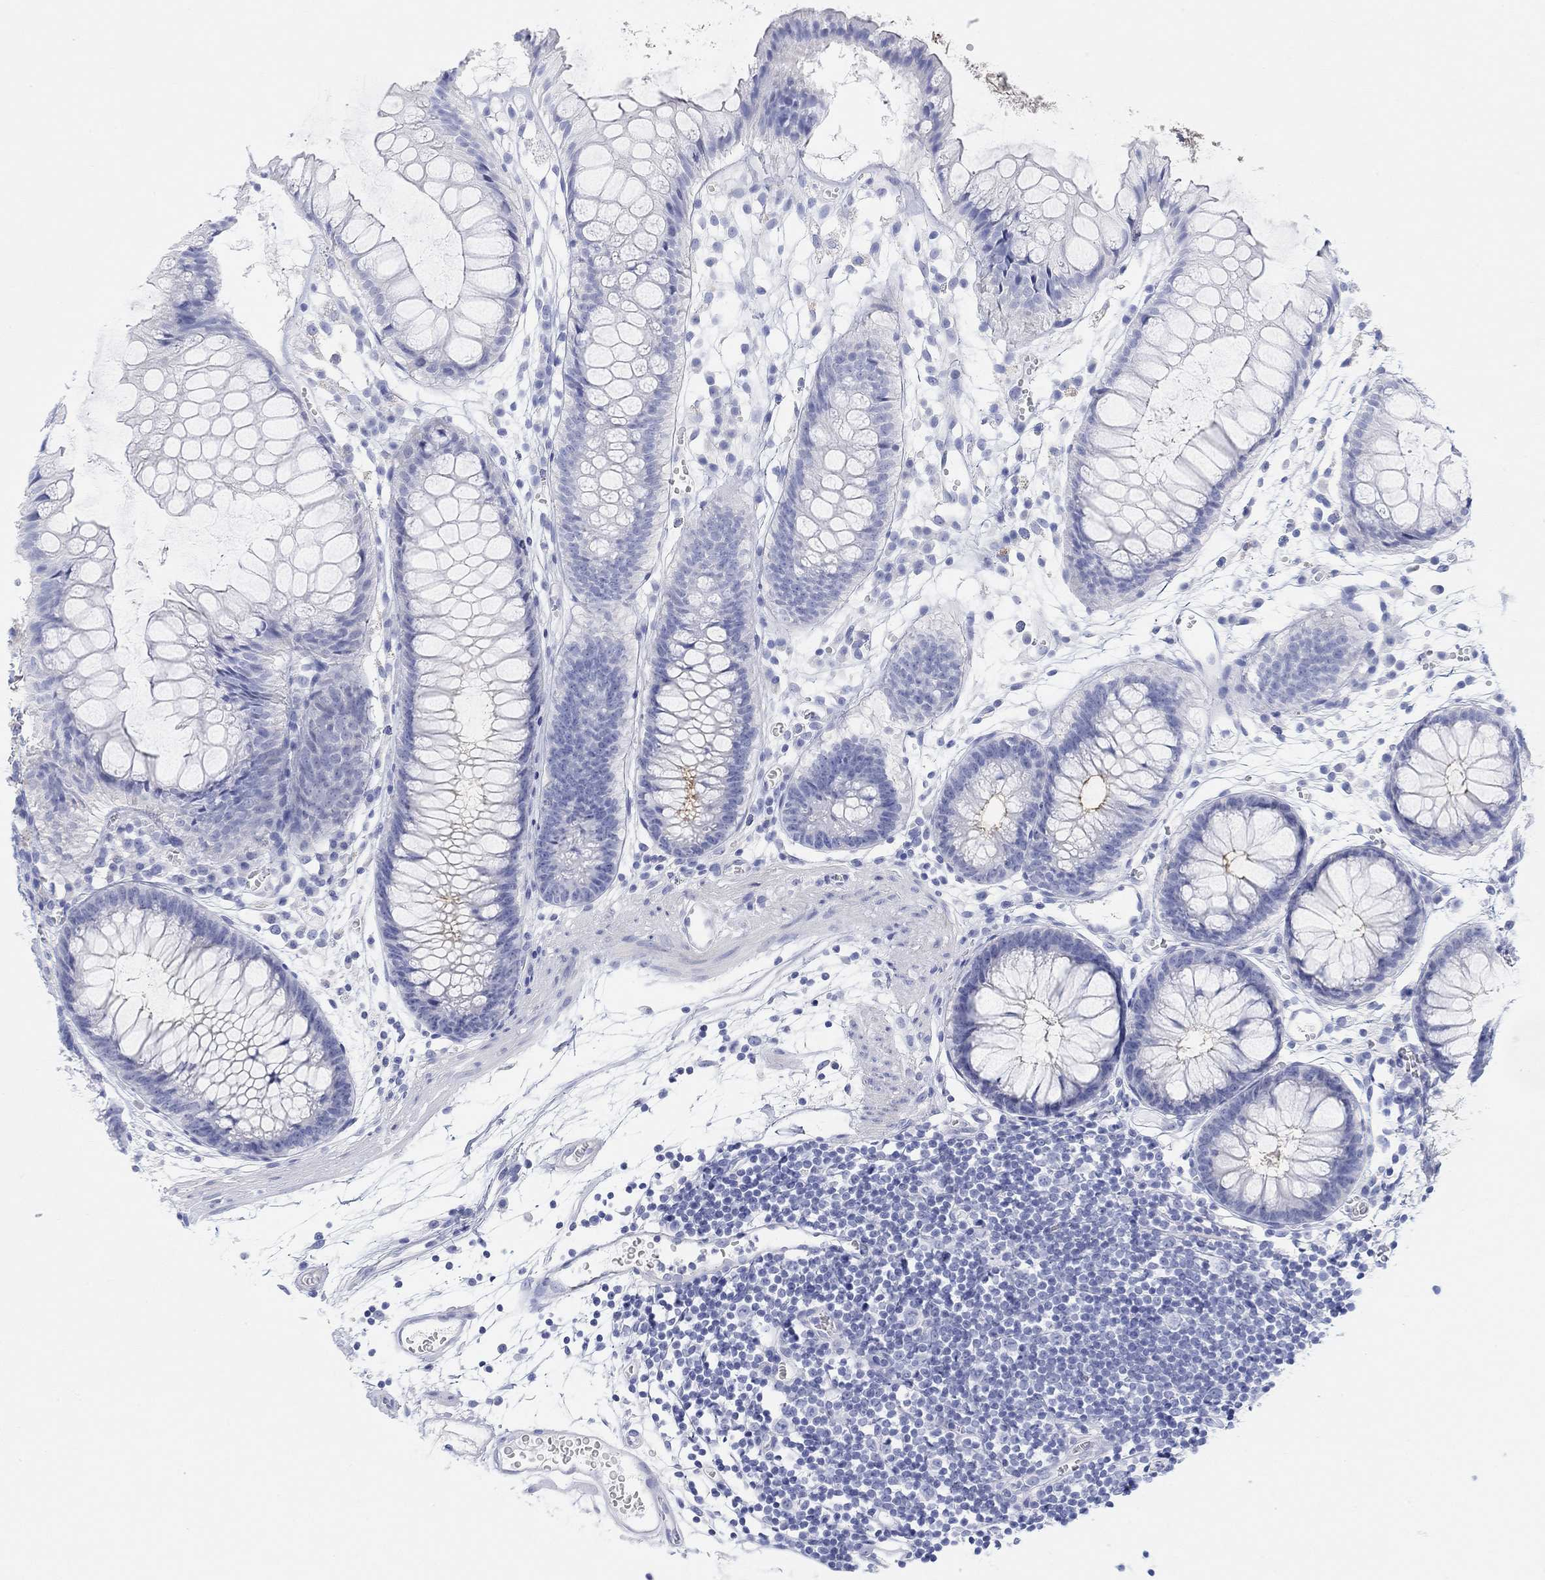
{"staining": {"intensity": "negative", "quantity": "none", "location": "none"}, "tissue": "colon", "cell_type": "Endothelial cells", "image_type": "normal", "snomed": [{"axis": "morphology", "description": "Normal tissue, NOS"}, {"axis": "morphology", "description": "Adenocarcinoma, NOS"}, {"axis": "topography", "description": "Colon"}], "caption": "Benign colon was stained to show a protein in brown. There is no significant expression in endothelial cells. Brightfield microscopy of immunohistochemistry (IHC) stained with DAB (brown) and hematoxylin (blue), captured at high magnification.", "gene": "XIRP2", "patient": {"sex": "male", "age": 65}}